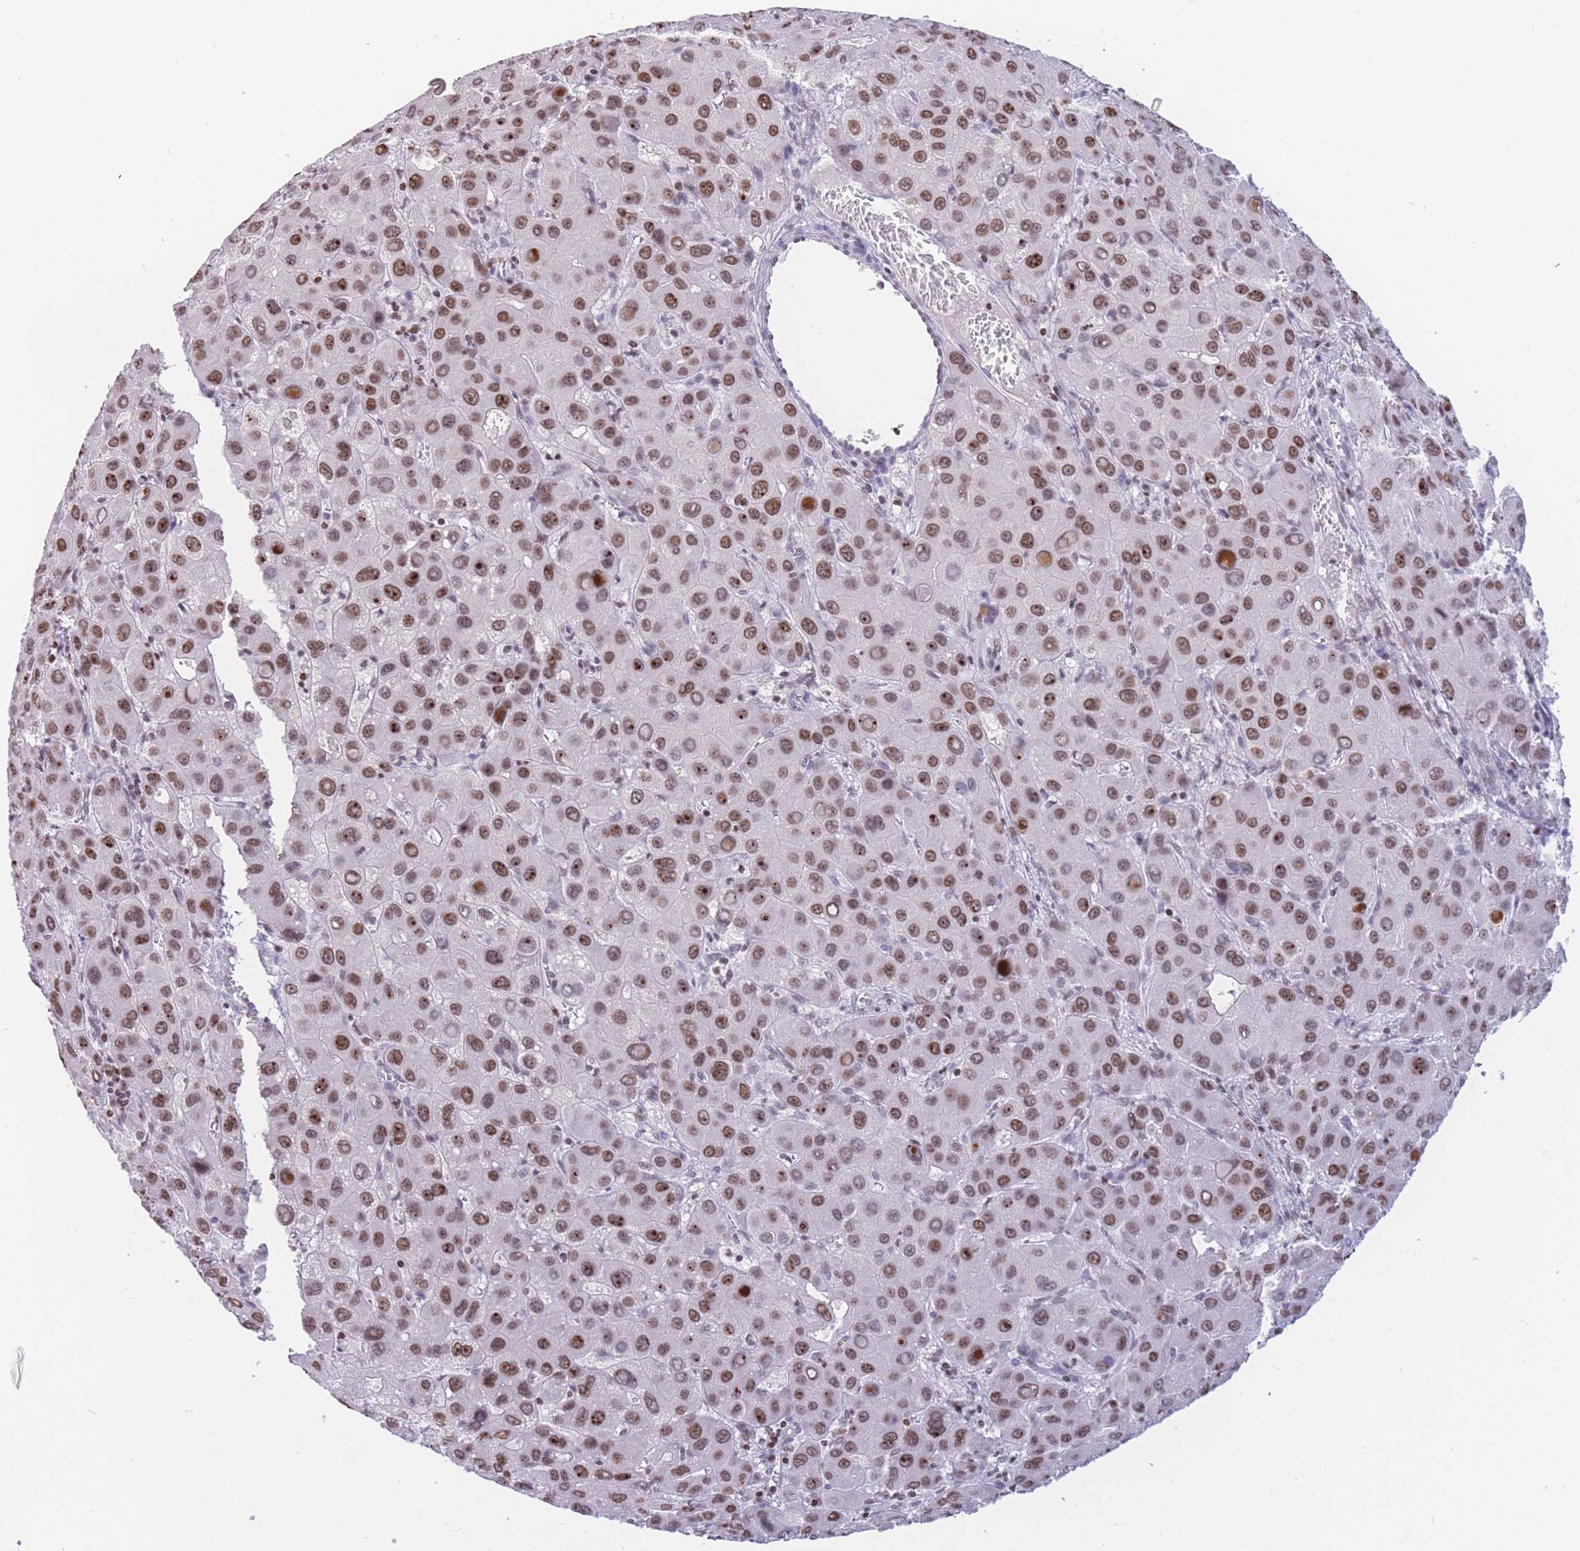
{"staining": {"intensity": "moderate", "quantity": ">75%", "location": "nuclear"}, "tissue": "liver cancer", "cell_type": "Tumor cells", "image_type": "cancer", "snomed": [{"axis": "morphology", "description": "Carcinoma, Hepatocellular, NOS"}, {"axis": "topography", "description": "Liver"}], "caption": "Immunohistochemistry (IHC) staining of hepatocellular carcinoma (liver), which shows medium levels of moderate nuclear expression in about >75% of tumor cells indicating moderate nuclear protein expression. The staining was performed using DAB (3,3'-diaminobenzidine) (brown) for protein detection and nuclei were counterstained in hematoxylin (blue).", "gene": "HMGN1", "patient": {"sex": "male", "age": 55}}